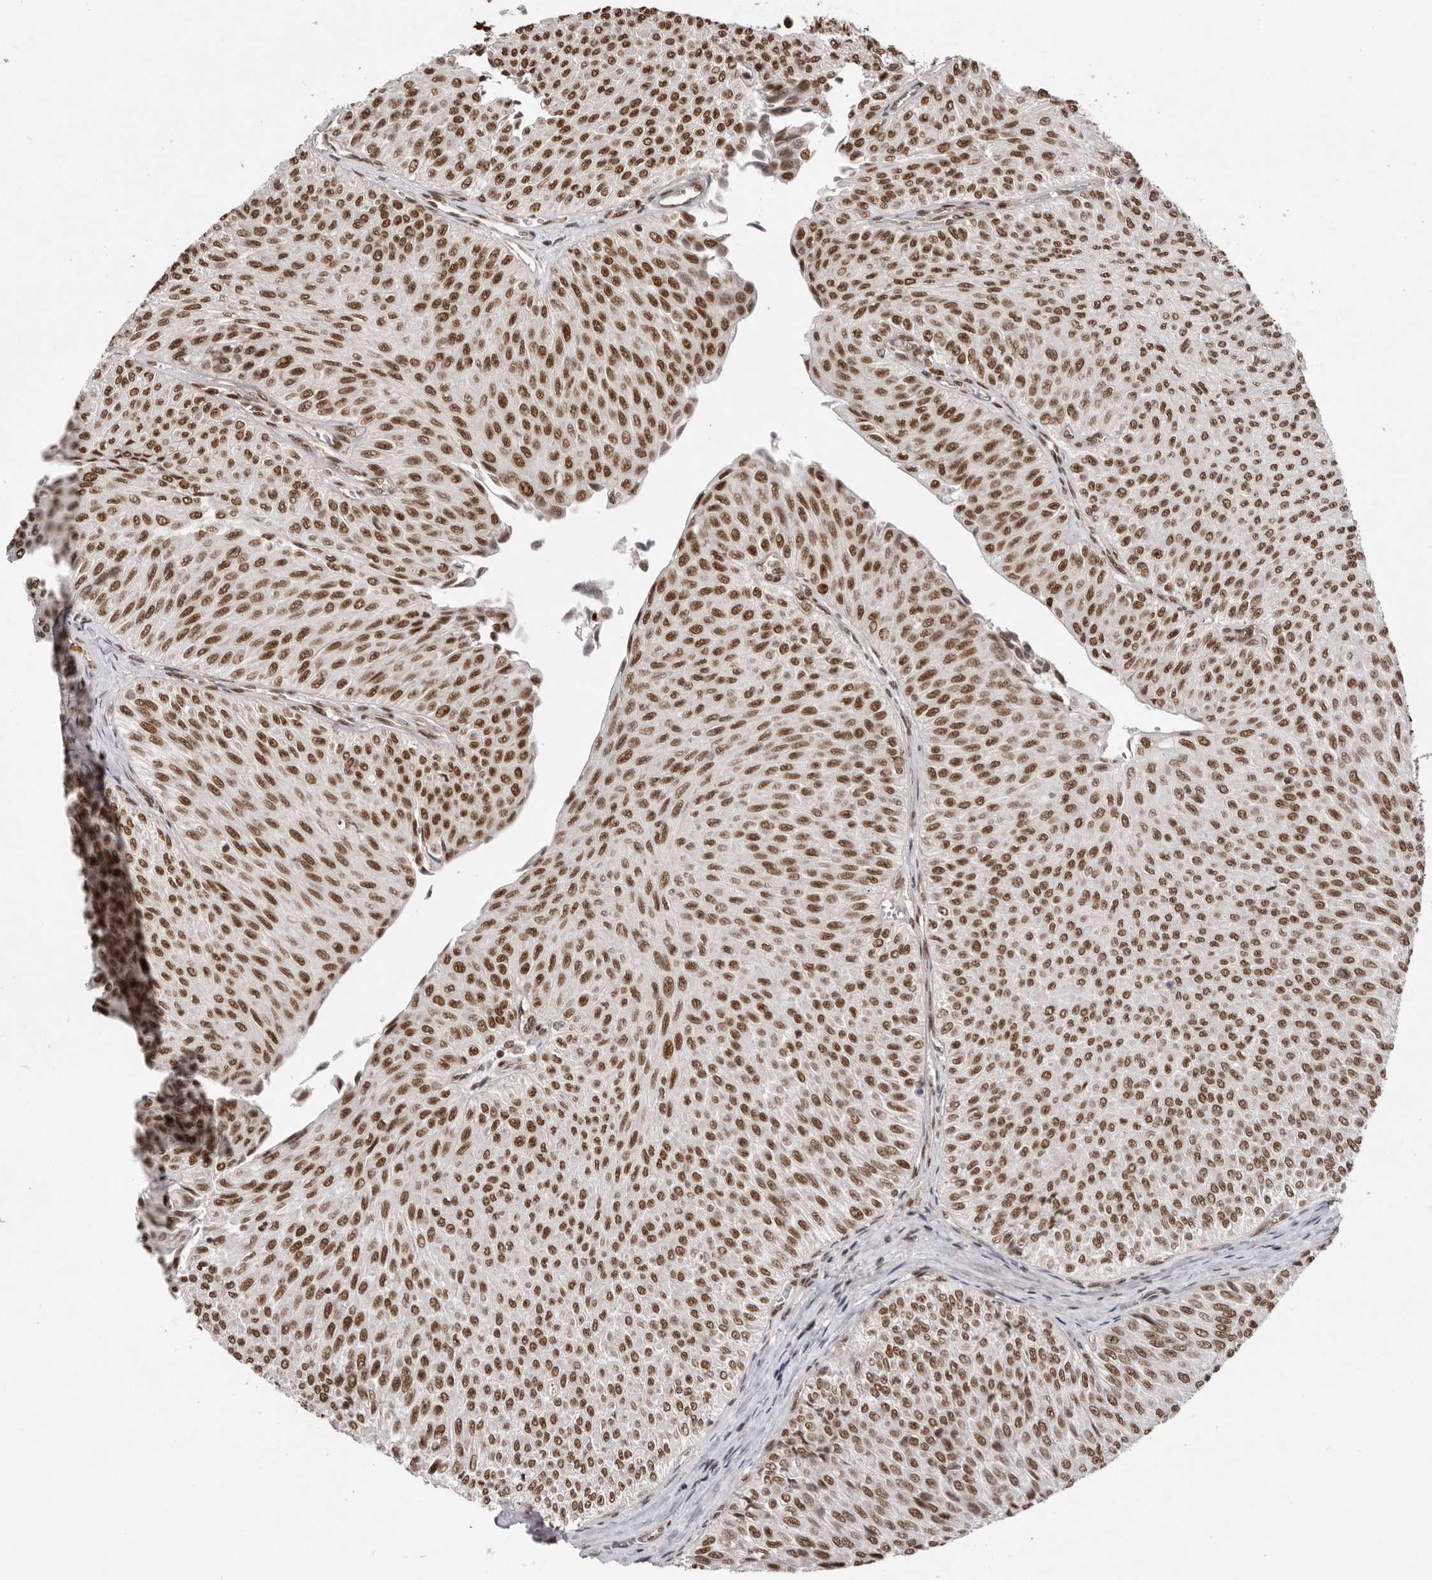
{"staining": {"intensity": "strong", "quantity": ">75%", "location": "nuclear"}, "tissue": "urothelial cancer", "cell_type": "Tumor cells", "image_type": "cancer", "snomed": [{"axis": "morphology", "description": "Urothelial carcinoma, Low grade"}, {"axis": "topography", "description": "Urinary bladder"}], "caption": "A high-resolution photomicrograph shows immunohistochemistry (IHC) staining of low-grade urothelial carcinoma, which demonstrates strong nuclear staining in approximately >75% of tumor cells. The staining was performed using DAB (3,3'-diaminobenzidine) to visualize the protein expression in brown, while the nuclei were stained in blue with hematoxylin (Magnification: 20x).", "gene": "CHTOP", "patient": {"sex": "male", "age": 78}}